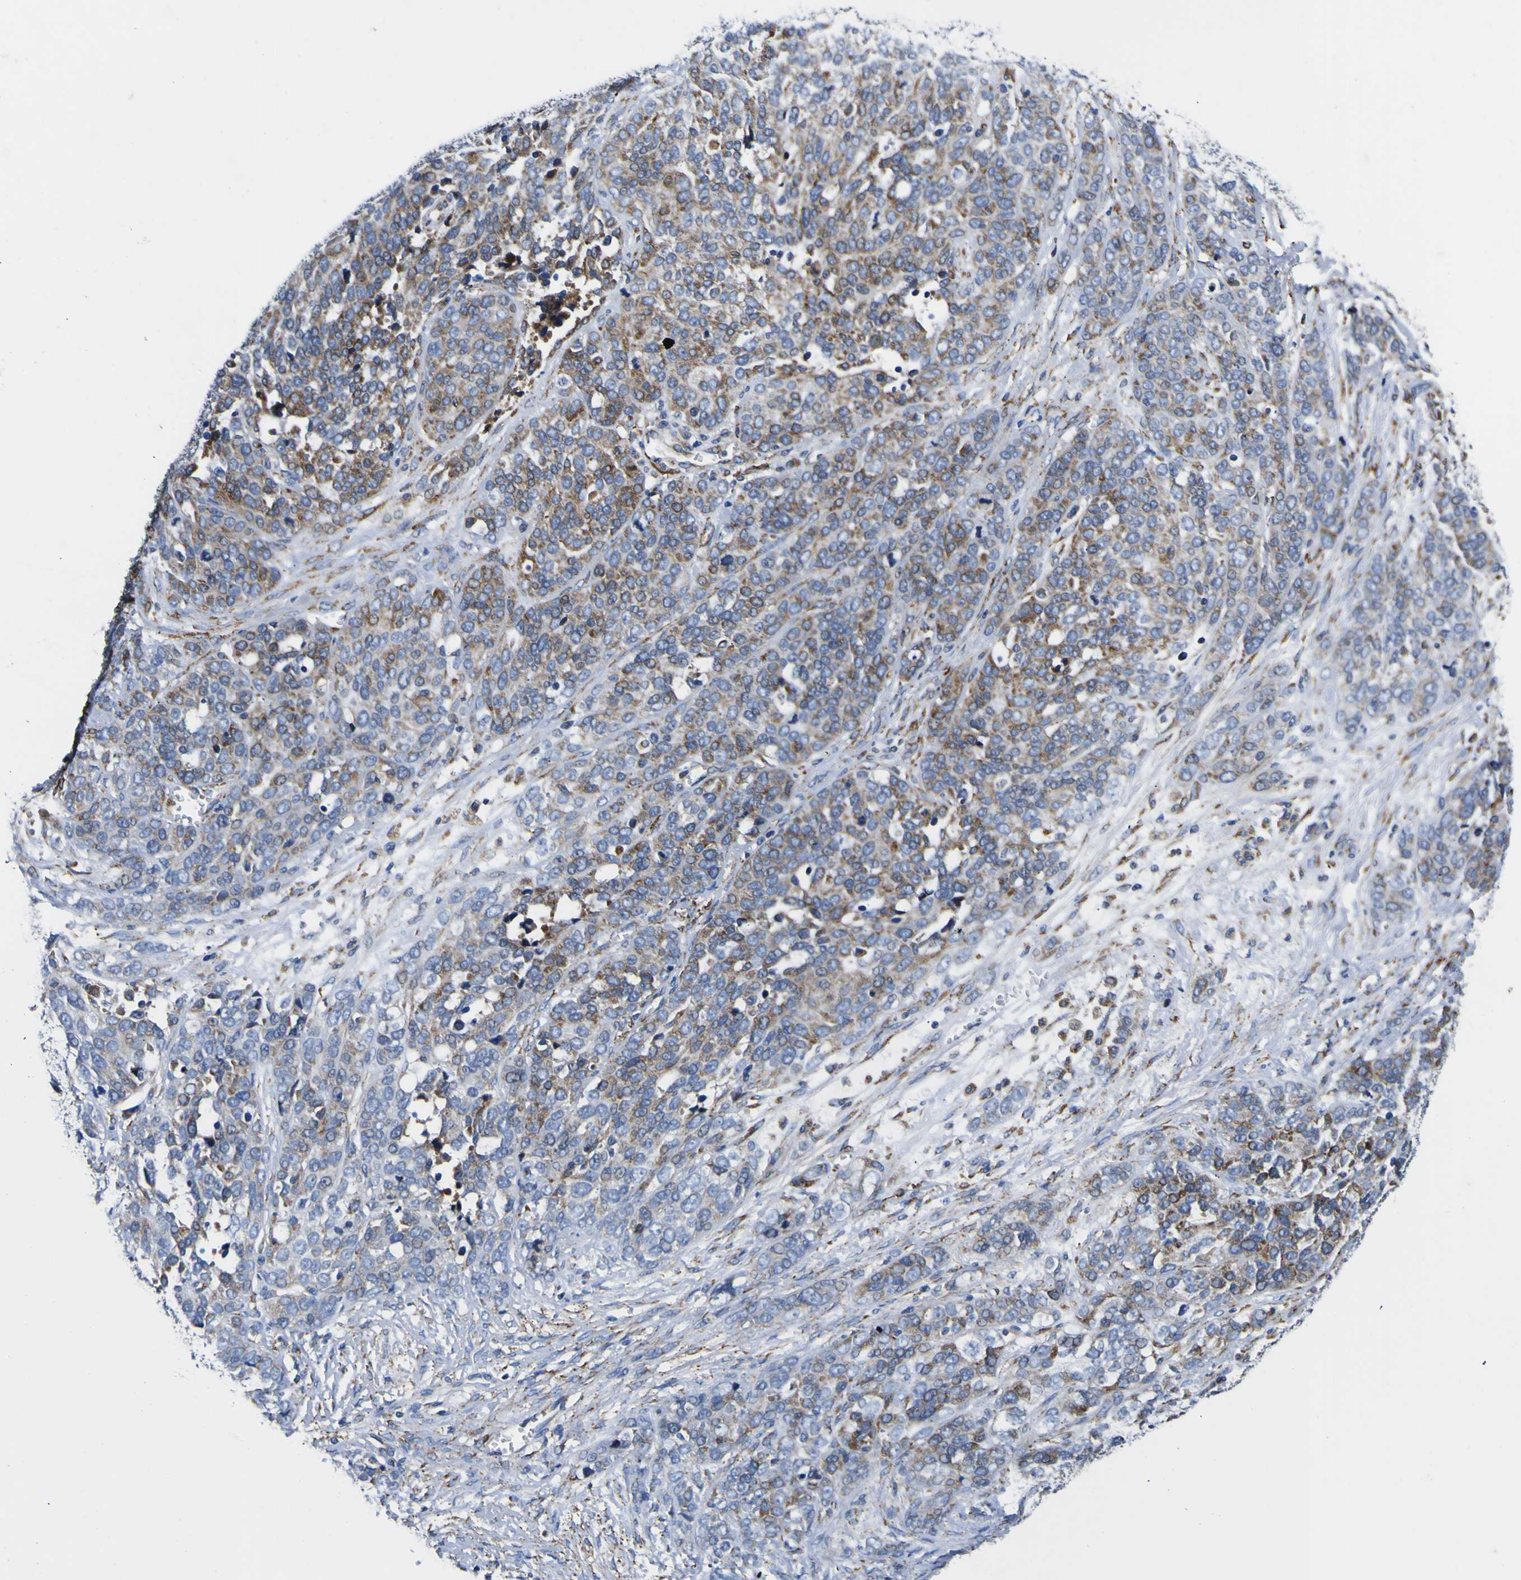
{"staining": {"intensity": "moderate", "quantity": "25%-75%", "location": "cytoplasmic/membranous"}, "tissue": "ovarian cancer", "cell_type": "Tumor cells", "image_type": "cancer", "snomed": [{"axis": "morphology", "description": "Cystadenocarcinoma, serous, NOS"}, {"axis": "topography", "description": "Ovary"}], "caption": "Human ovarian cancer (serous cystadenocarcinoma) stained with a protein marker shows moderate staining in tumor cells.", "gene": "SCD", "patient": {"sex": "female", "age": 44}}